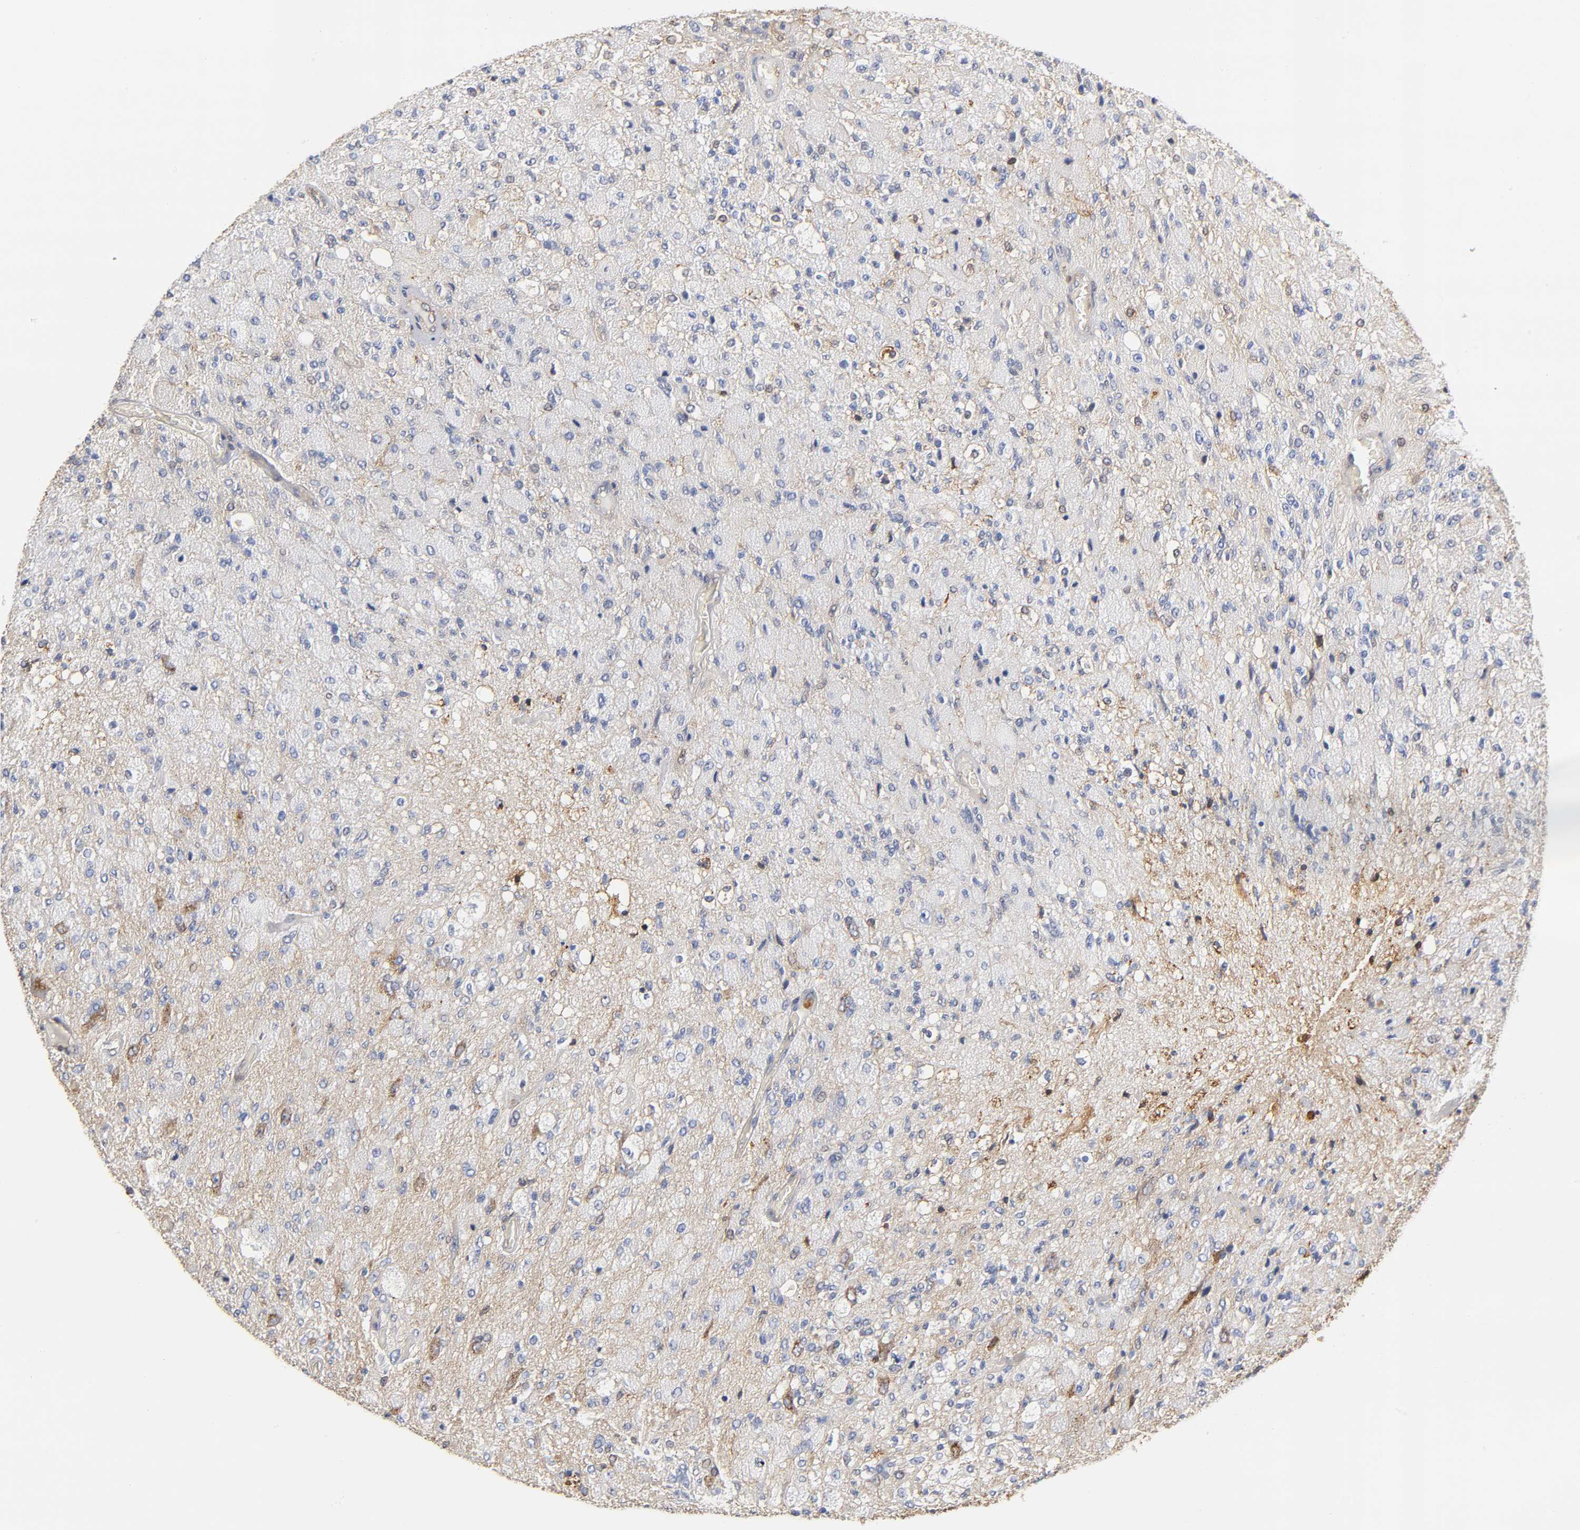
{"staining": {"intensity": "moderate", "quantity": "<25%", "location": "cytoplasmic/membranous"}, "tissue": "glioma", "cell_type": "Tumor cells", "image_type": "cancer", "snomed": [{"axis": "morphology", "description": "Normal tissue, NOS"}, {"axis": "morphology", "description": "Glioma, malignant, High grade"}, {"axis": "topography", "description": "Cerebral cortex"}], "caption": "Immunohistochemistry (DAB) staining of malignant glioma (high-grade) shows moderate cytoplasmic/membranous protein staining in approximately <25% of tumor cells.", "gene": "ANXA11", "patient": {"sex": "male", "age": 77}}